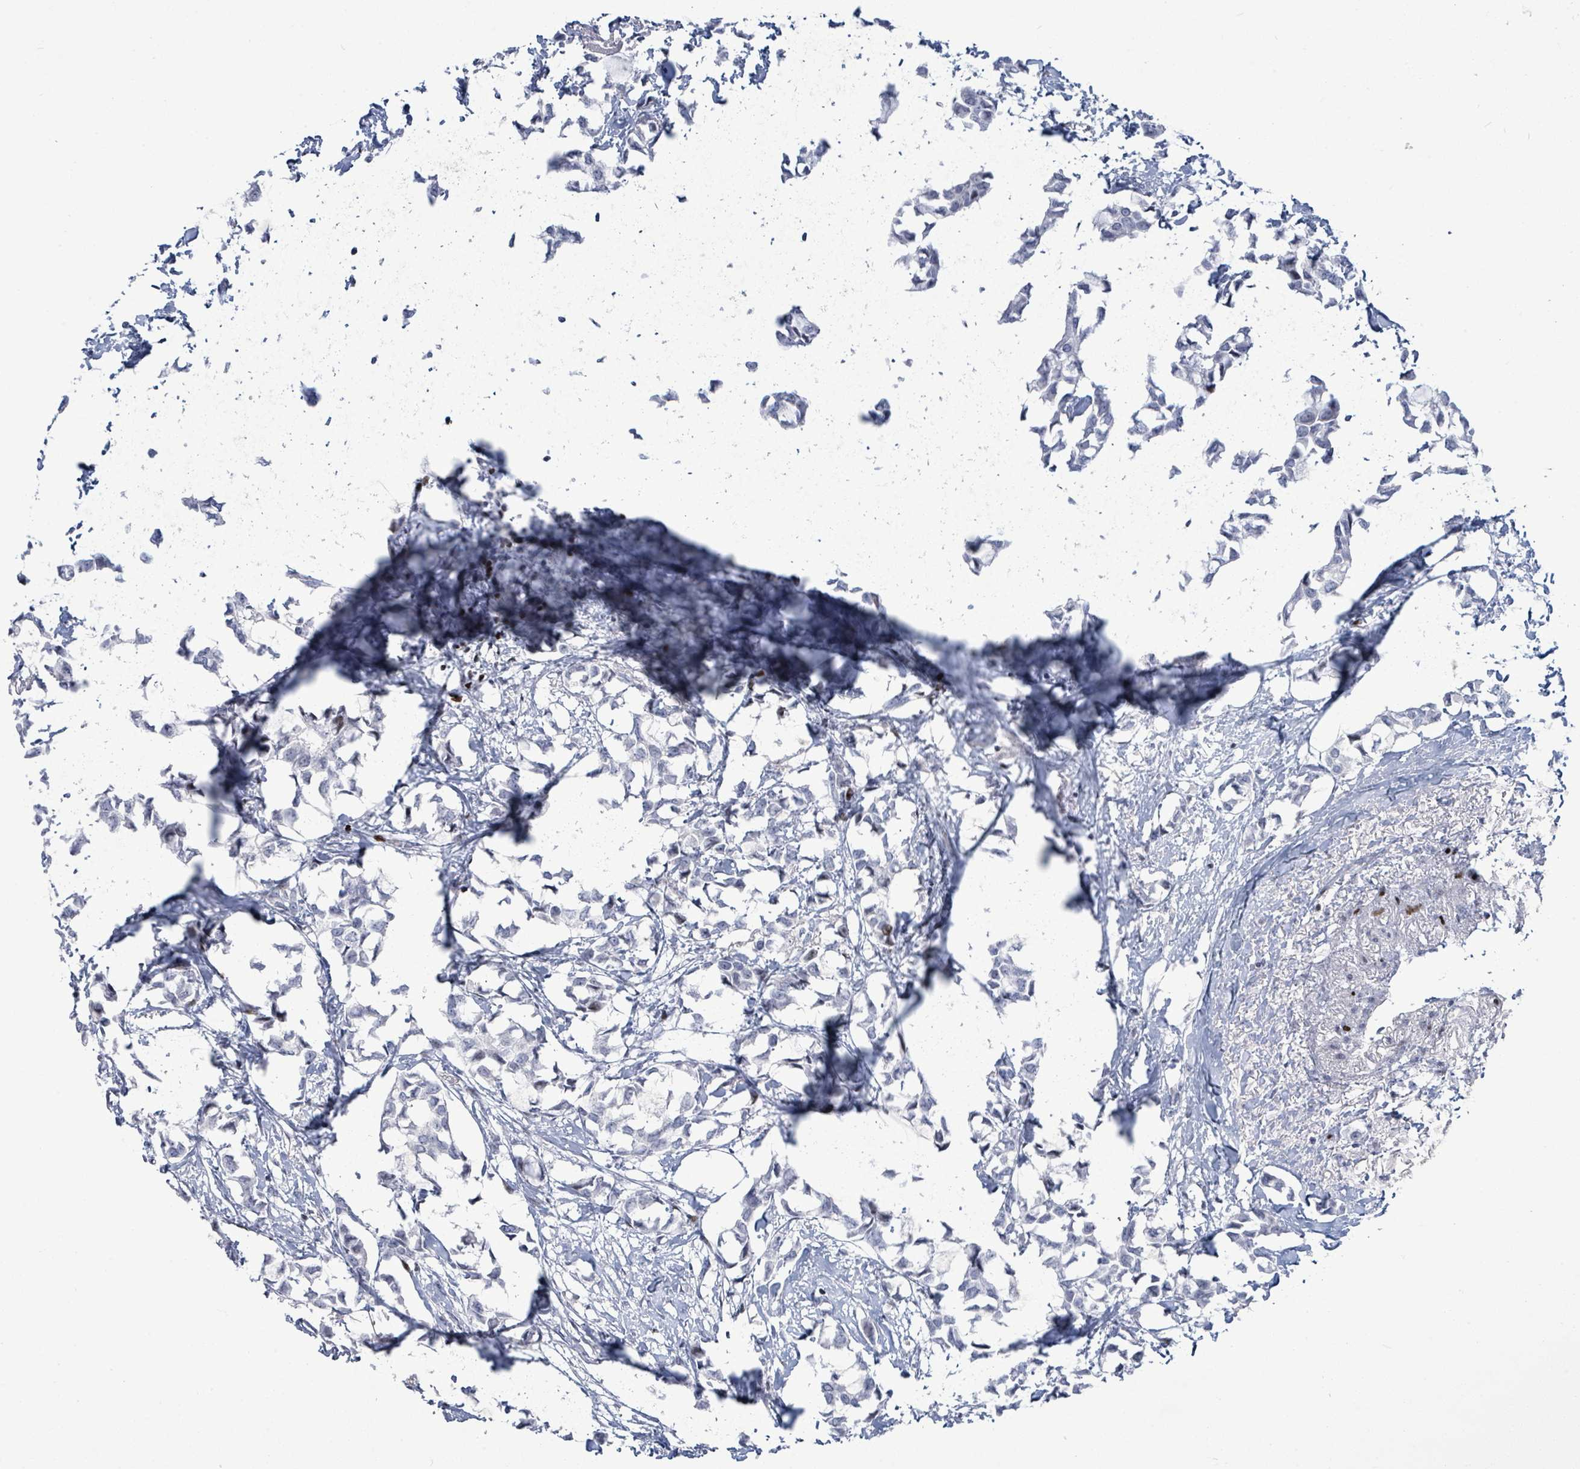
{"staining": {"intensity": "negative", "quantity": "none", "location": "none"}, "tissue": "breast cancer", "cell_type": "Tumor cells", "image_type": "cancer", "snomed": [{"axis": "morphology", "description": "Duct carcinoma"}, {"axis": "topography", "description": "Breast"}], "caption": "Human breast cancer (intraductal carcinoma) stained for a protein using immunohistochemistry (IHC) shows no positivity in tumor cells.", "gene": "MALL", "patient": {"sex": "female", "age": 73}}